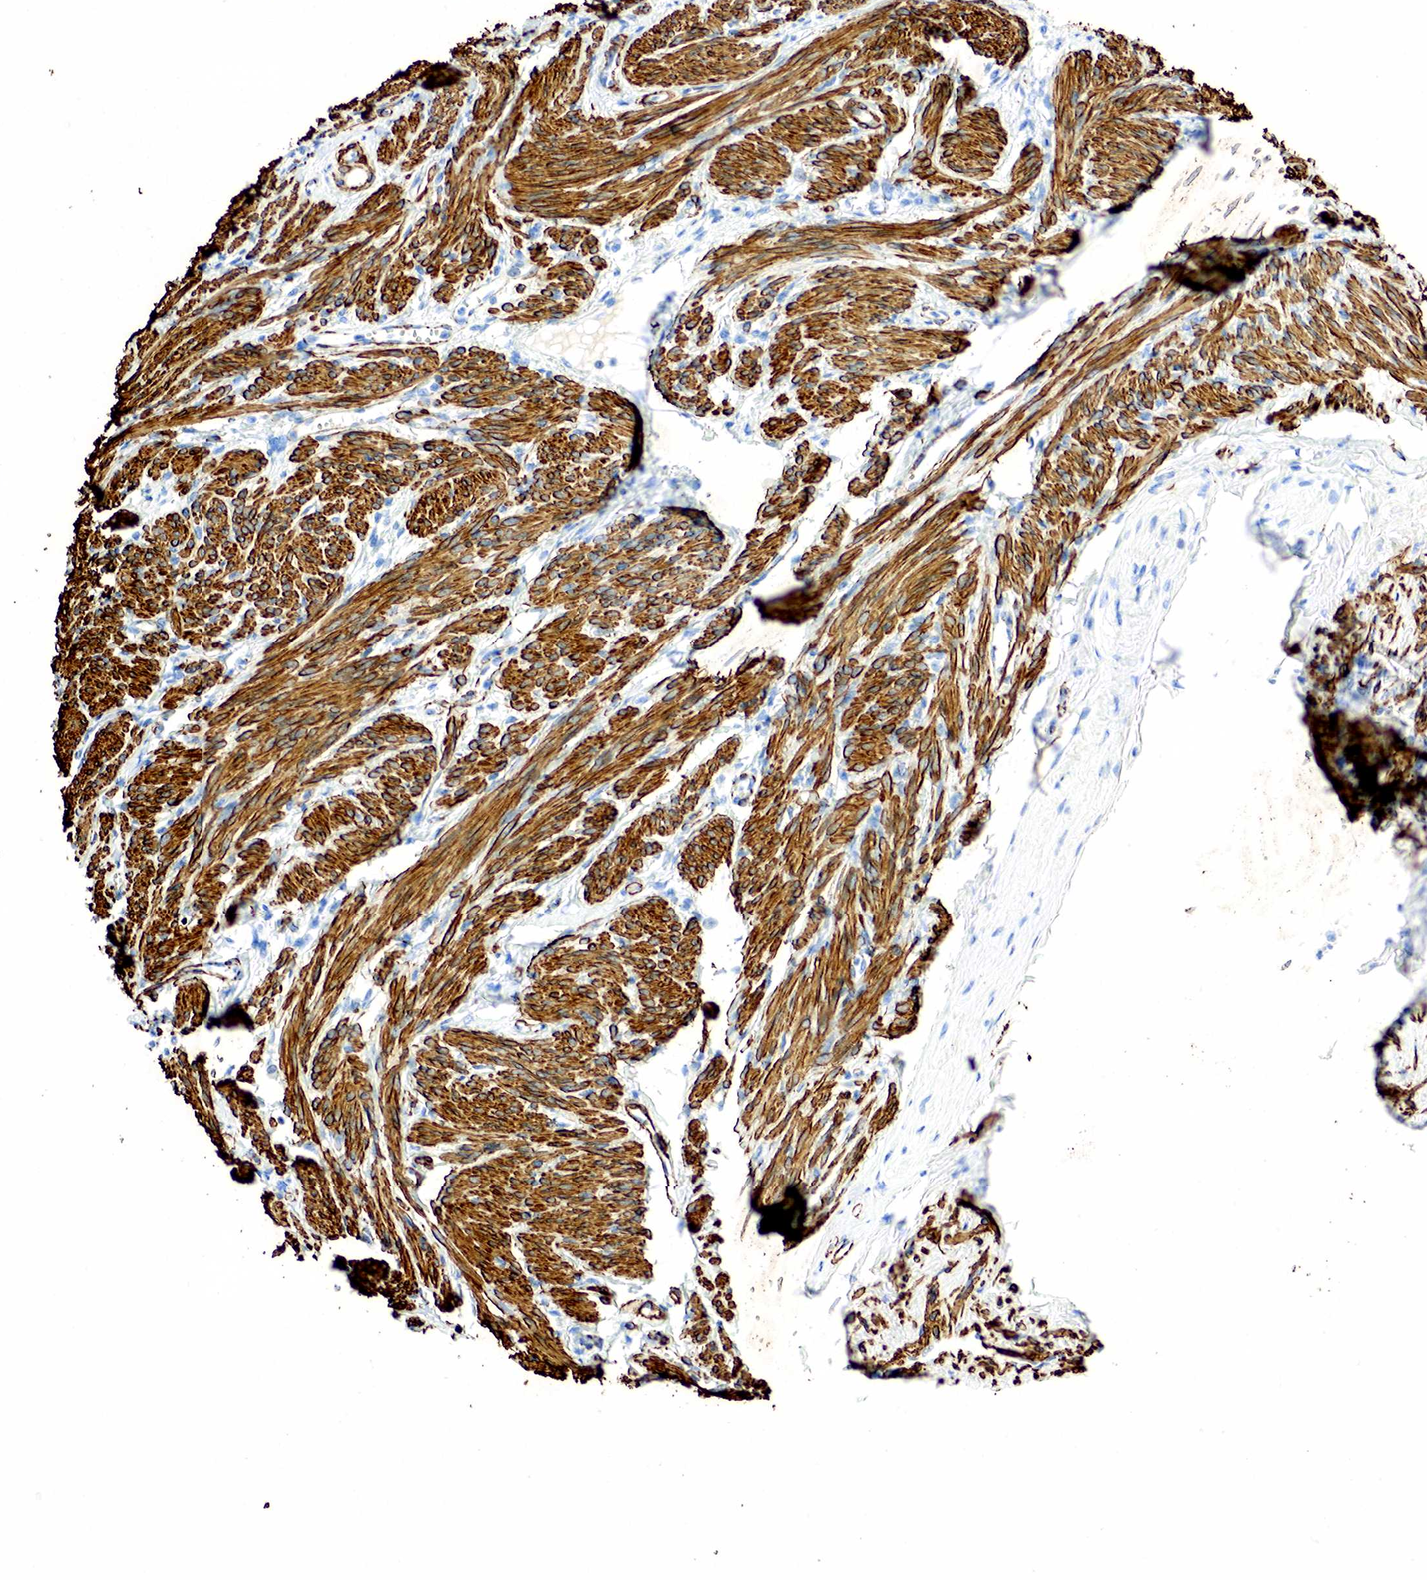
{"staining": {"intensity": "negative", "quantity": "none", "location": "none"}, "tissue": "endometrial cancer", "cell_type": "Tumor cells", "image_type": "cancer", "snomed": [{"axis": "morphology", "description": "Adenocarcinoma, NOS"}, {"axis": "topography", "description": "Endometrium"}], "caption": "High magnification brightfield microscopy of adenocarcinoma (endometrial) stained with DAB (brown) and counterstained with hematoxylin (blue): tumor cells show no significant staining.", "gene": "ACTA1", "patient": {"sex": "female", "age": 76}}